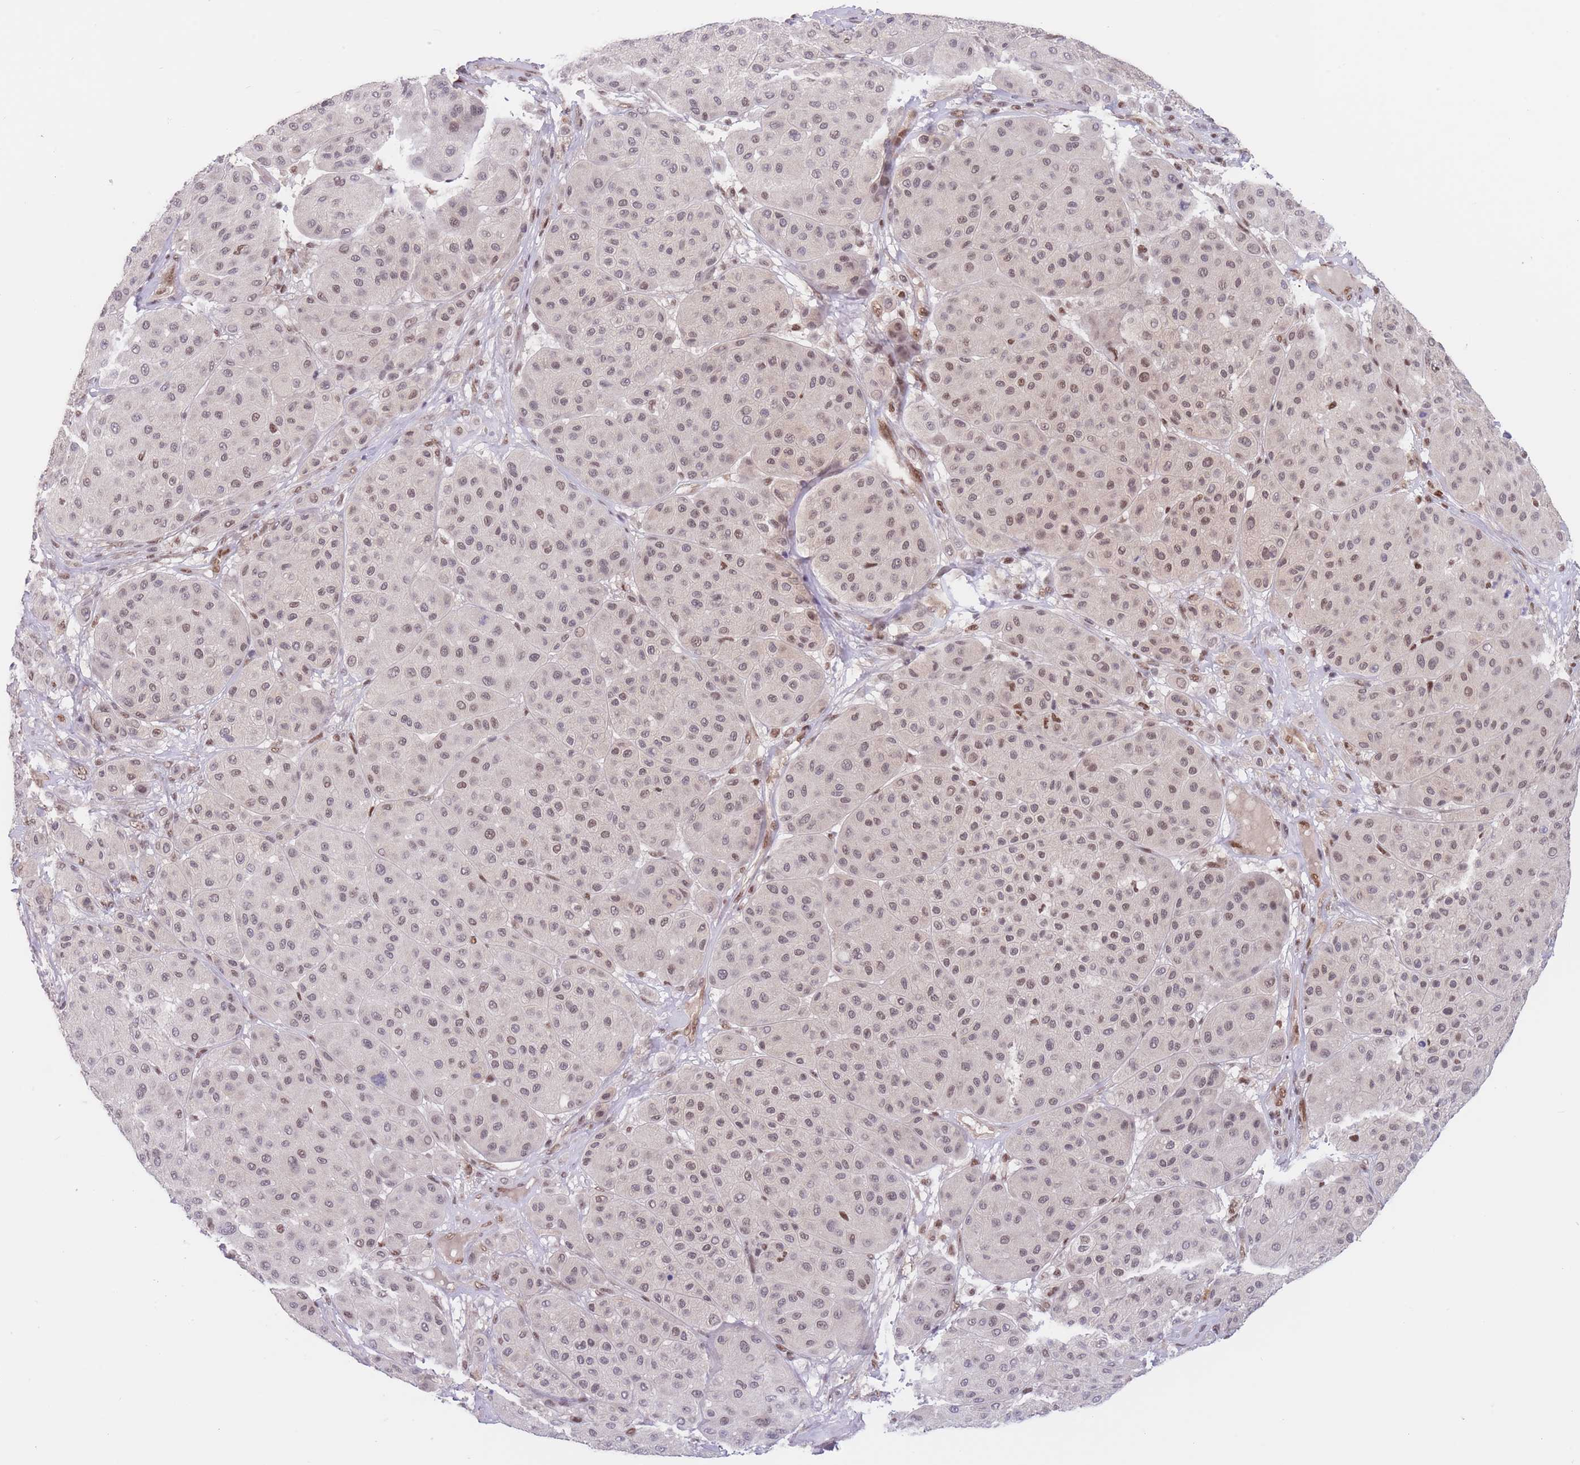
{"staining": {"intensity": "weak", "quantity": ">75%", "location": "cytoplasmic/membranous,nuclear"}, "tissue": "melanoma", "cell_type": "Tumor cells", "image_type": "cancer", "snomed": [{"axis": "morphology", "description": "Malignant melanoma, Metastatic site"}, {"axis": "topography", "description": "Smooth muscle"}], "caption": "Malignant melanoma (metastatic site) stained with IHC exhibits weak cytoplasmic/membranous and nuclear expression in approximately >75% of tumor cells. The staining was performed using DAB to visualize the protein expression in brown, while the nuclei were stained in blue with hematoxylin (Magnification: 20x).", "gene": "SMAD9", "patient": {"sex": "male", "age": 41}}